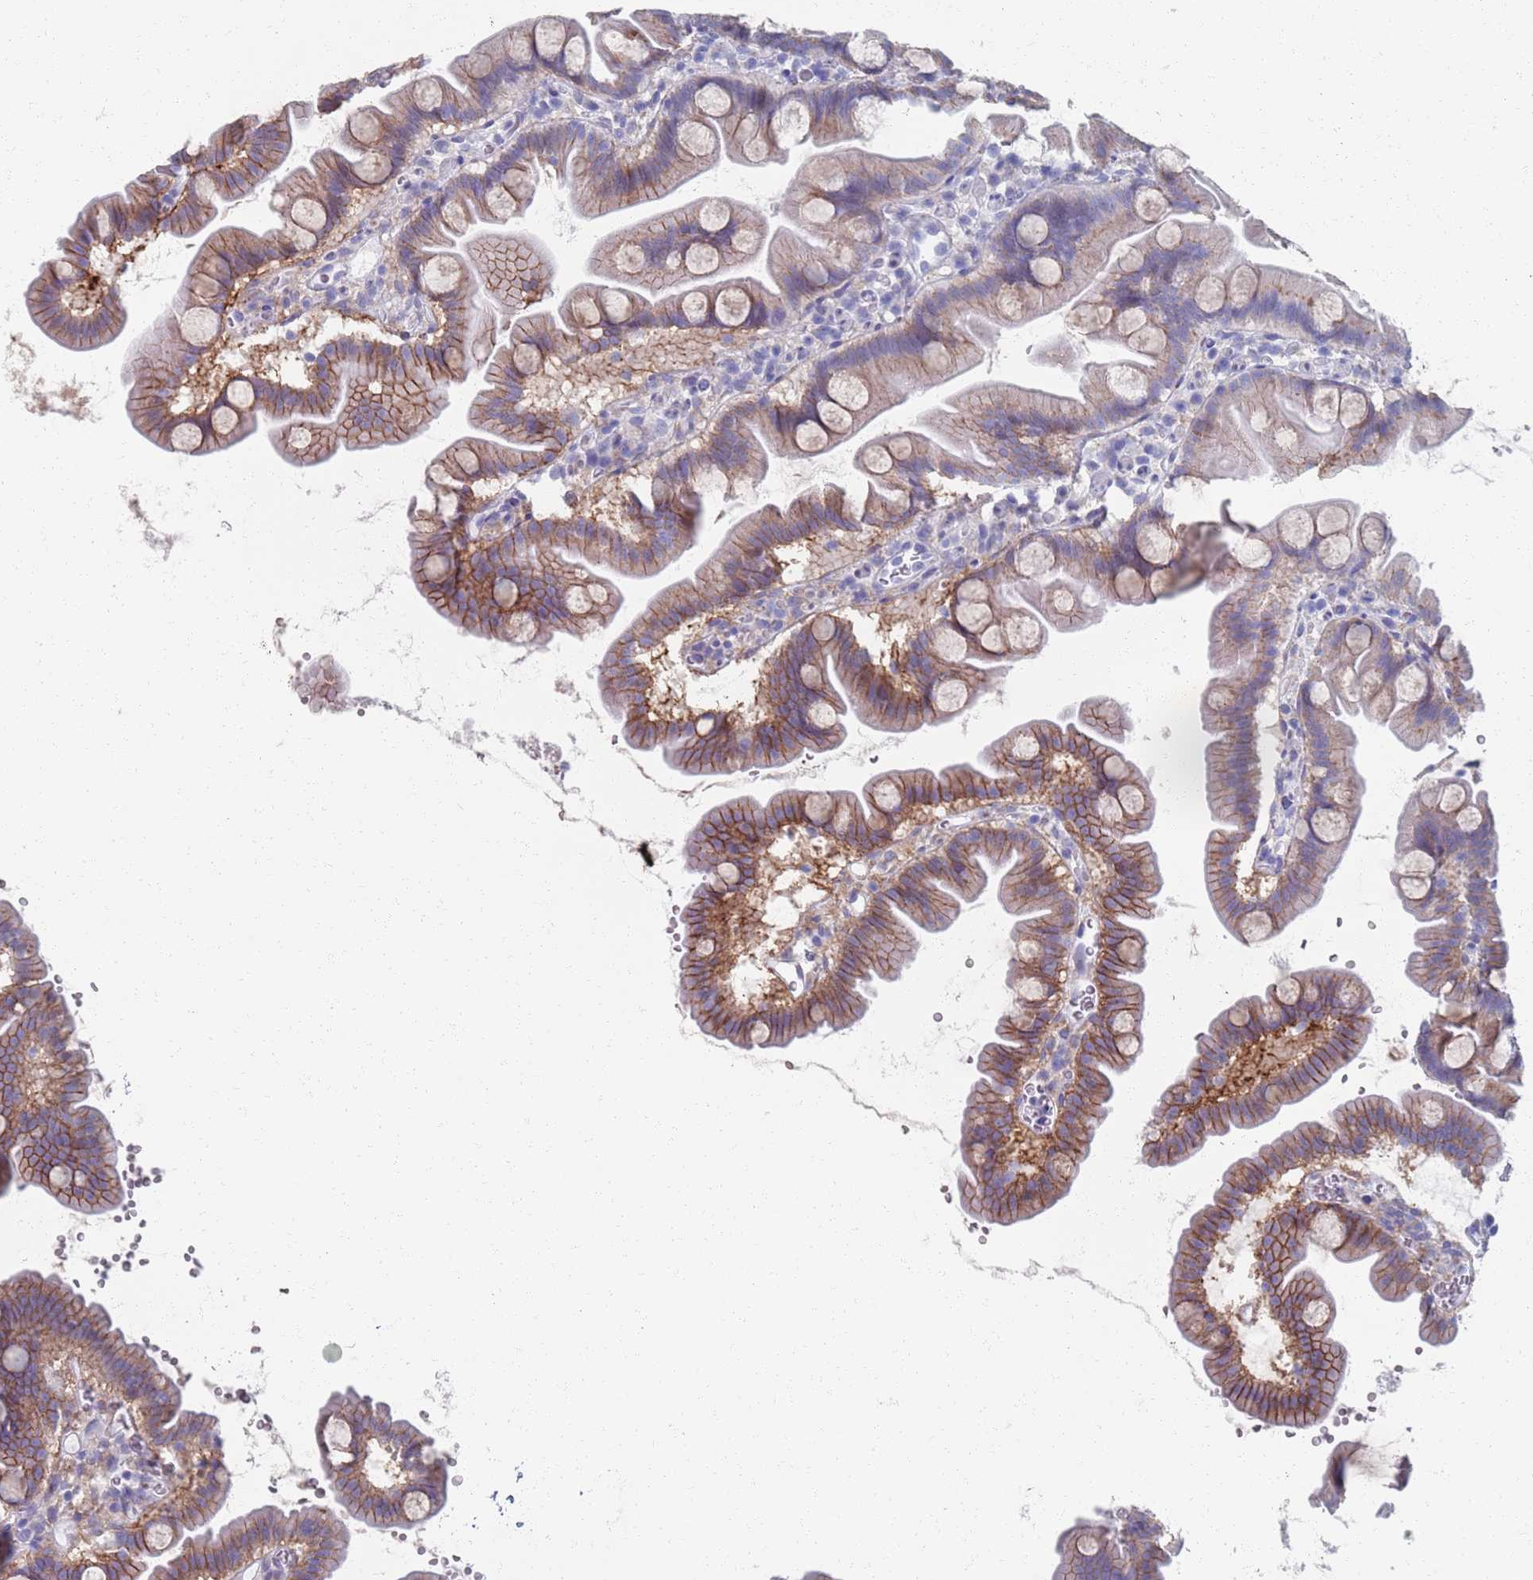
{"staining": {"intensity": "moderate", "quantity": "25%-75%", "location": "cytoplasmic/membranous"}, "tissue": "small intestine", "cell_type": "Glandular cells", "image_type": "normal", "snomed": [{"axis": "morphology", "description": "Normal tissue, NOS"}, {"axis": "topography", "description": "Small intestine"}], "caption": "Moderate cytoplasmic/membranous positivity is appreciated in about 25%-75% of glandular cells in normal small intestine.", "gene": "PLOD1", "patient": {"sex": "female", "age": 68}}